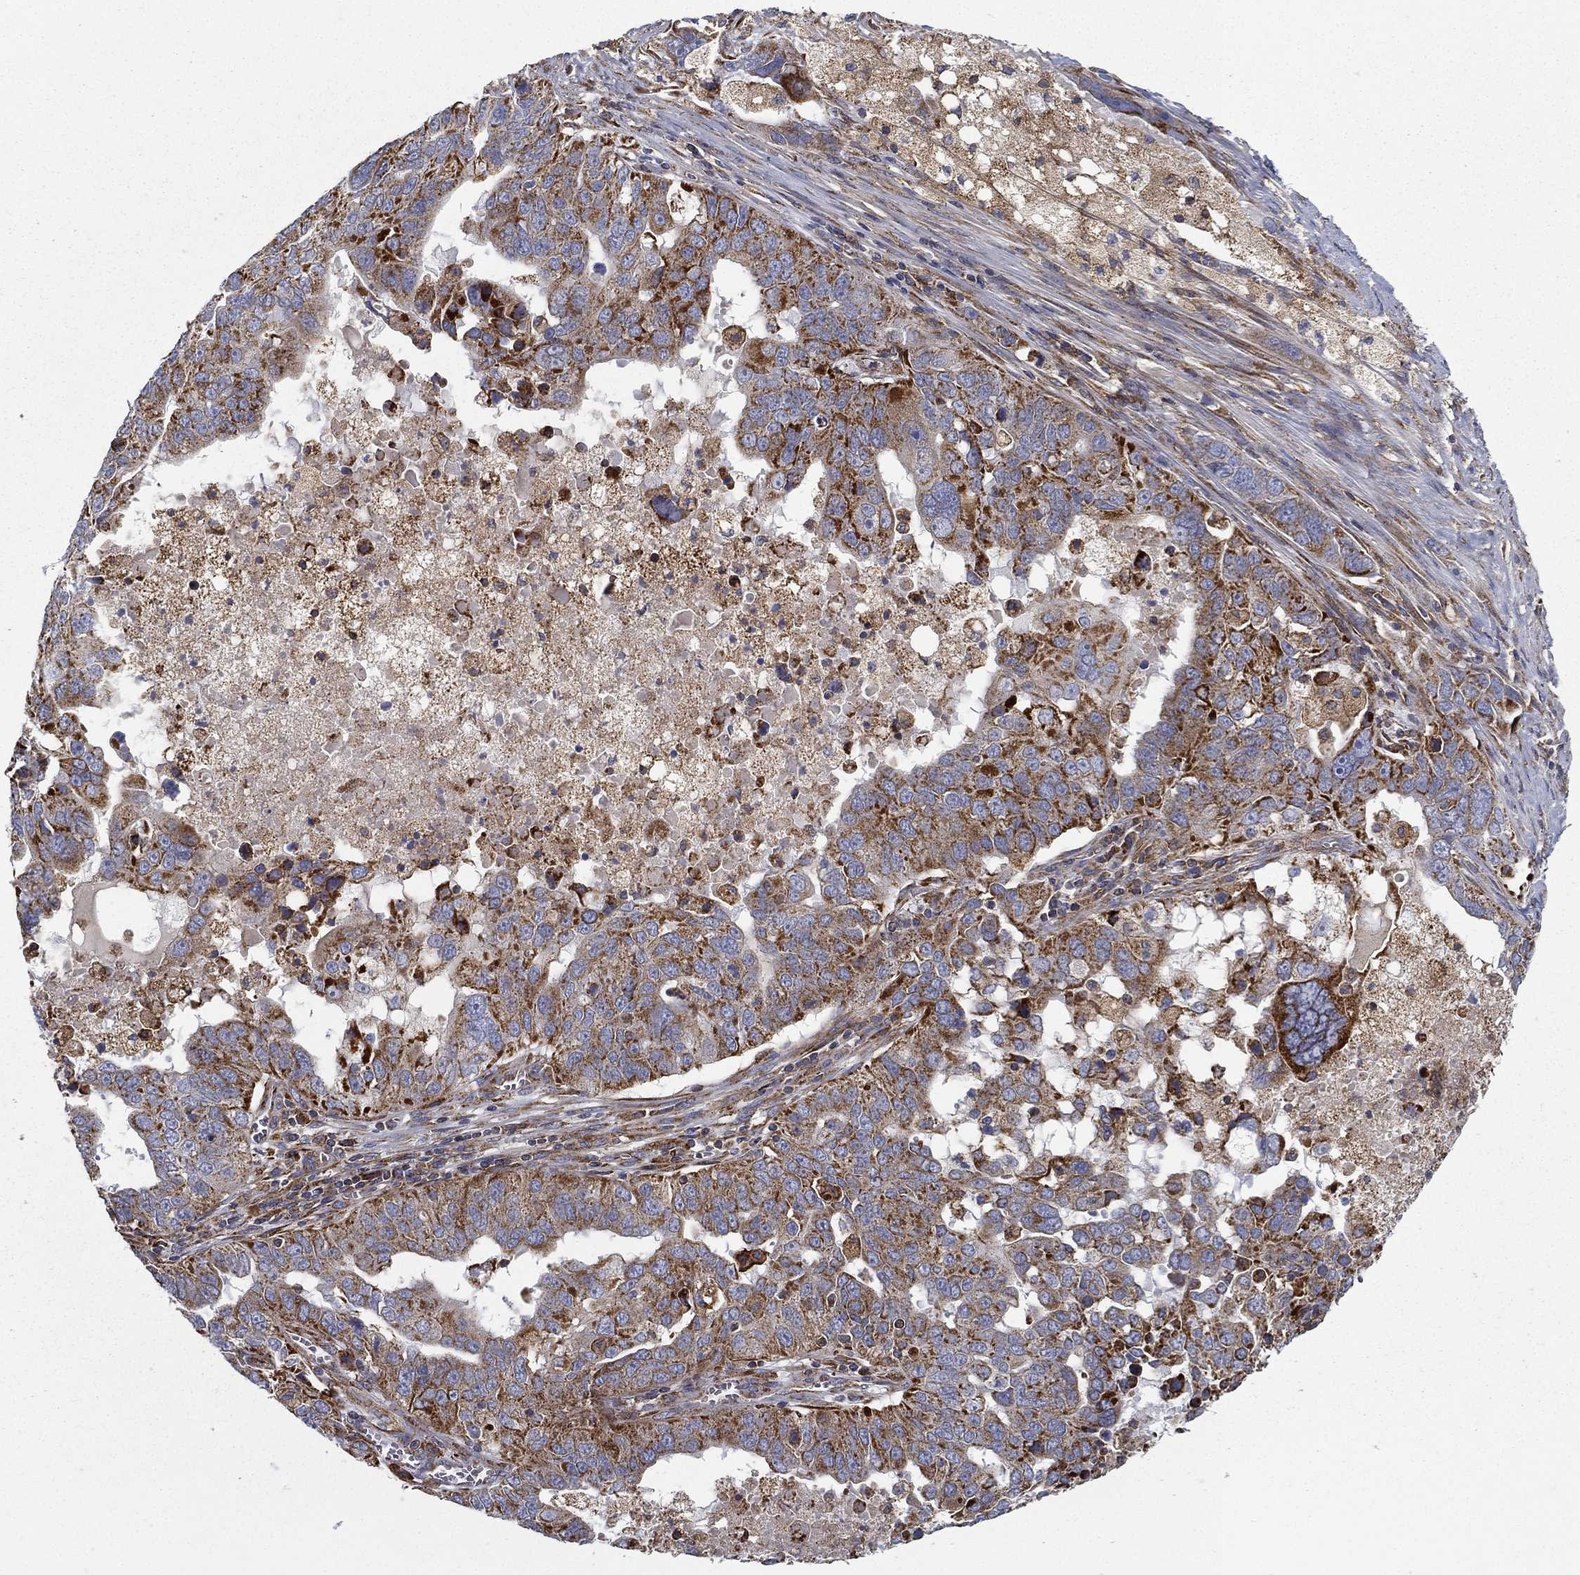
{"staining": {"intensity": "moderate", "quantity": ">75%", "location": "cytoplasmic/membranous"}, "tissue": "ovarian cancer", "cell_type": "Tumor cells", "image_type": "cancer", "snomed": [{"axis": "morphology", "description": "Carcinoma, endometroid"}, {"axis": "topography", "description": "Soft tissue"}, {"axis": "topography", "description": "Ovary"}], "caption": "Ovarian cancer (endometroid carcinoma) was stained to show a protein in brown. There is medium levels of moderate cytoplasmic/membranous positivity in about >75% of tumor cells.", "gene": "MT-CYB", "patient": {"sex": "female", "age": 52}}